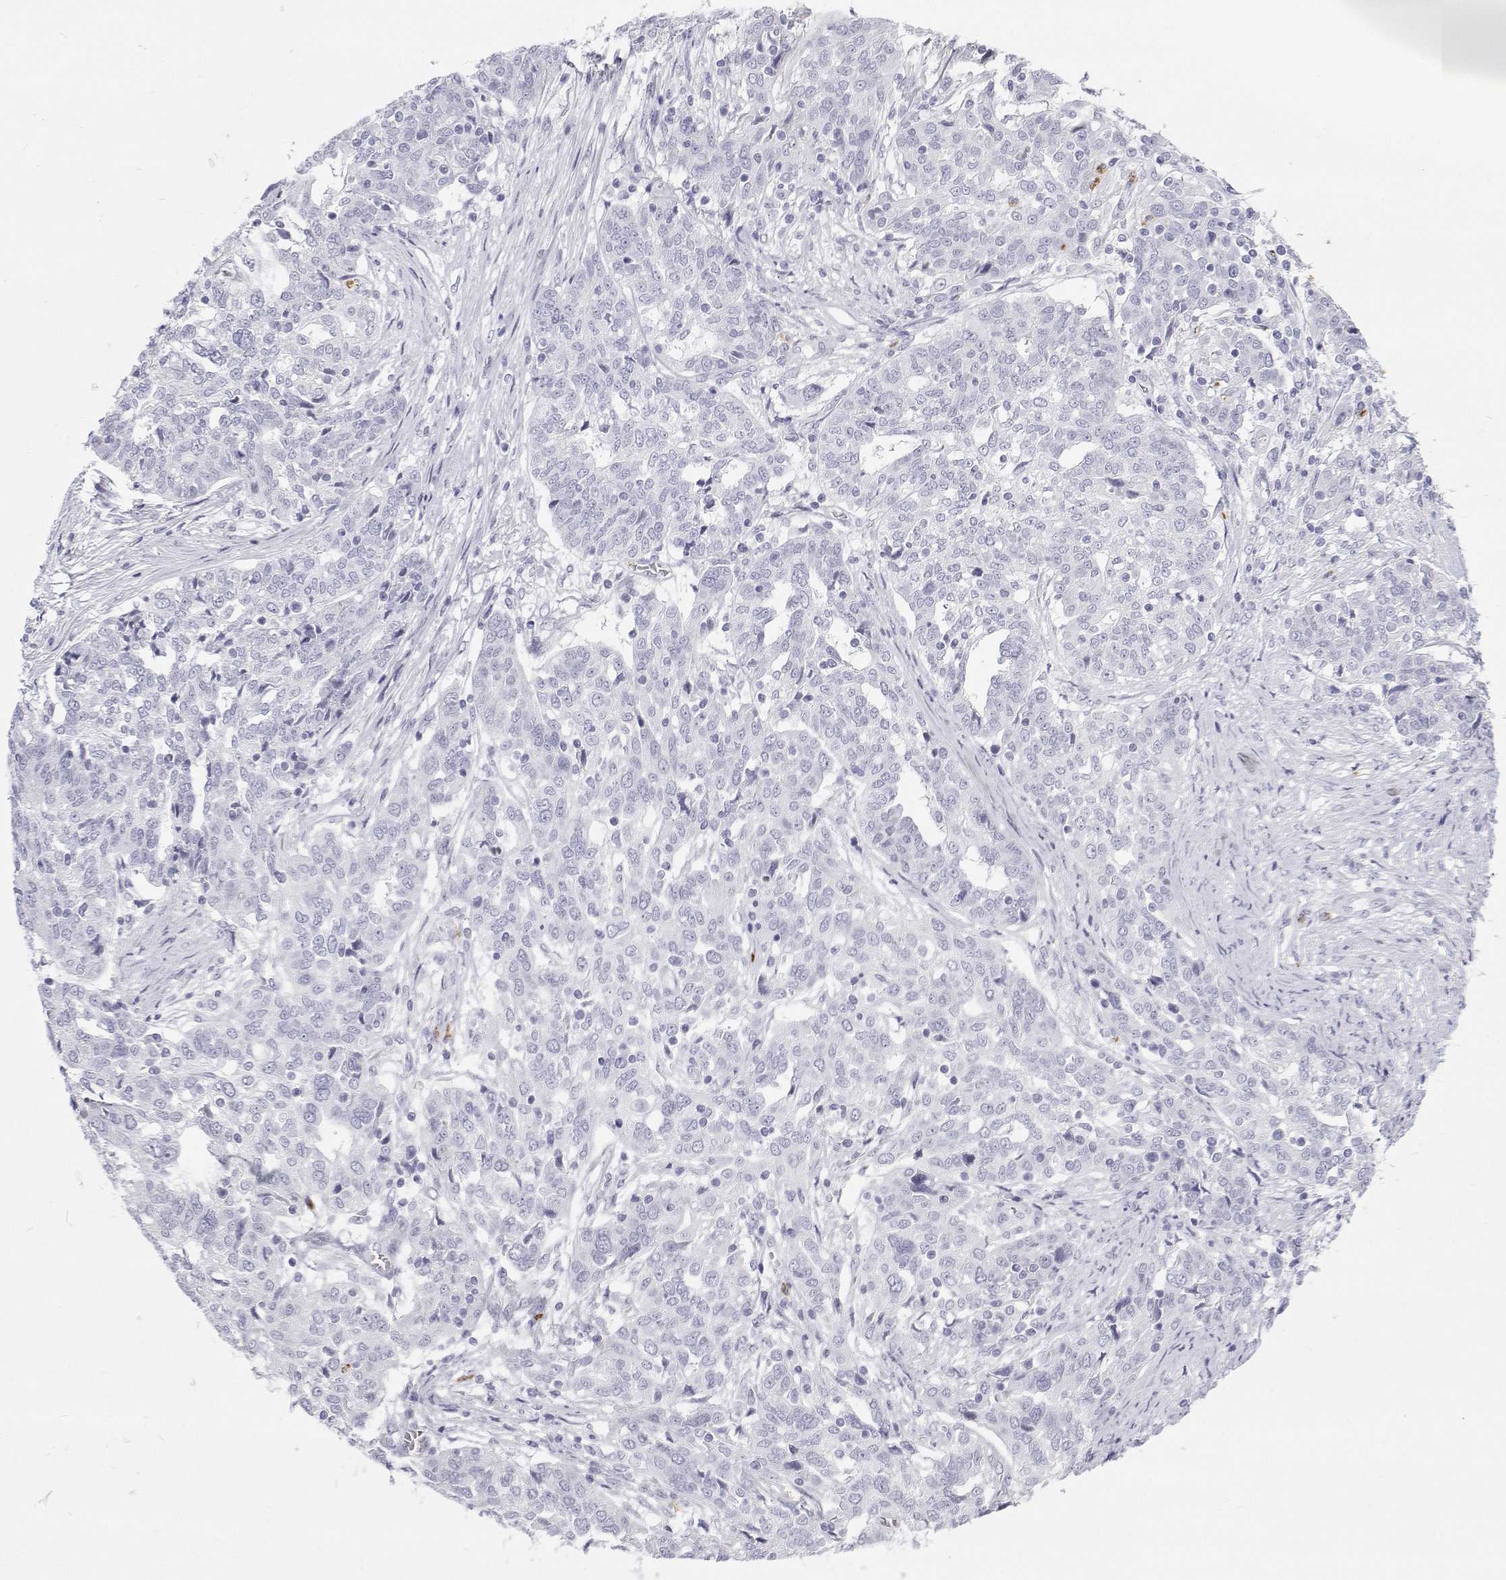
{"staining": {"intensity": "negative", "quantity": "none", "location": "none"}, "tissue": "ovarian cancer", "cell_type": "Tumor cells", "image_type": "cancer", "snomed": [{"axis": "morphology", "description": "Cystadenocarcinoma, serous, NOS"}, {"axis": "topography", "description": "Ovary"}], "caption": "The image displays no significant expression in tumor cells of ovarian serous cystadenocarcinoma.", "gene": "SFTPB", "patient": {"sex": "female", "age": 67}}